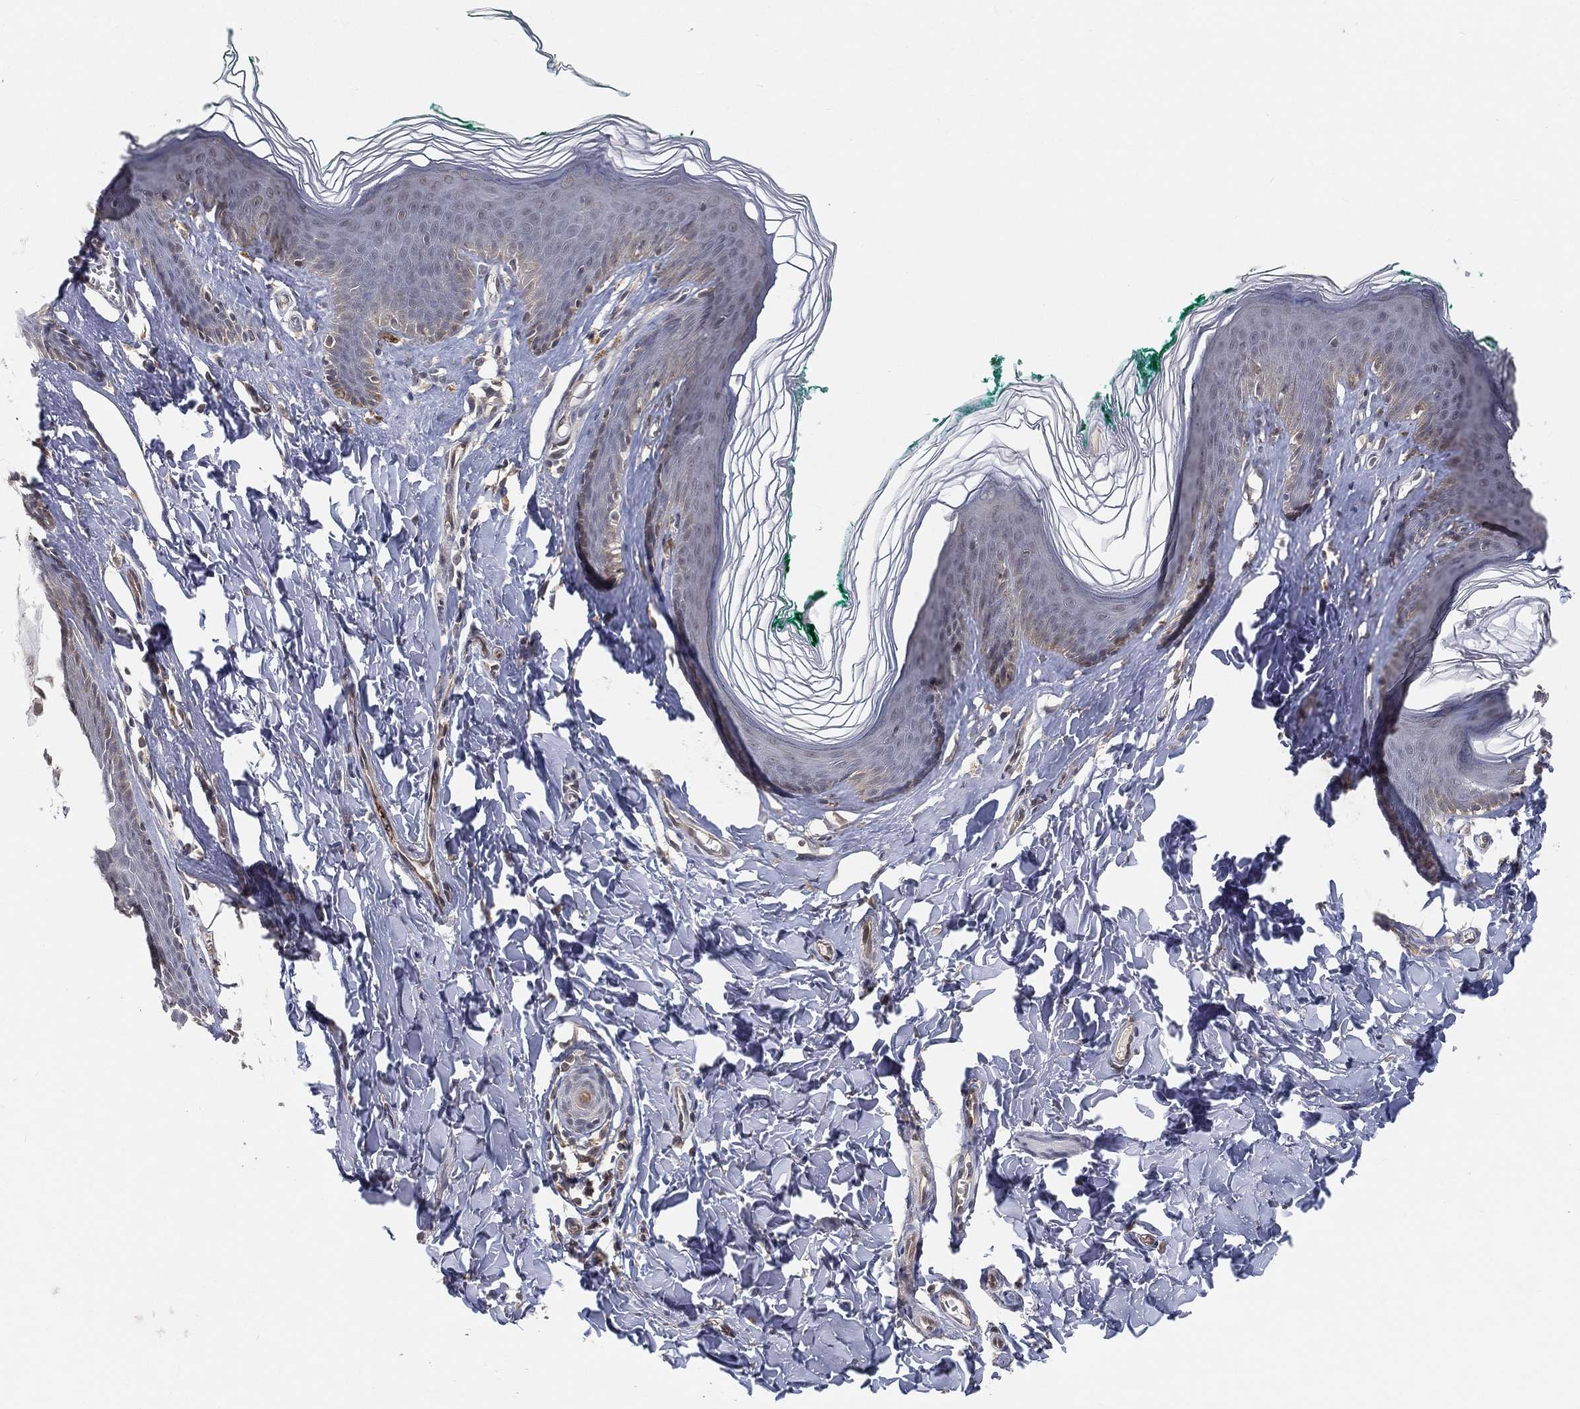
{"staining": {"intensity": "negative", "quantity": "none", "location": "none"}, "tissue": "skin", "cell_type": "Epidermal cells", "image_type": "normal", "snomed": [{"axis": "morphology", "description": "Normal tissue, NOS"}, {"axis": "topography", "description": "Vulva"}], "caption": "Protein analysis of normal skin exhibits no significant expression in epidermal cells.", "gene": "MAPK1", "patient": {"sex": "female", "age": 66}}